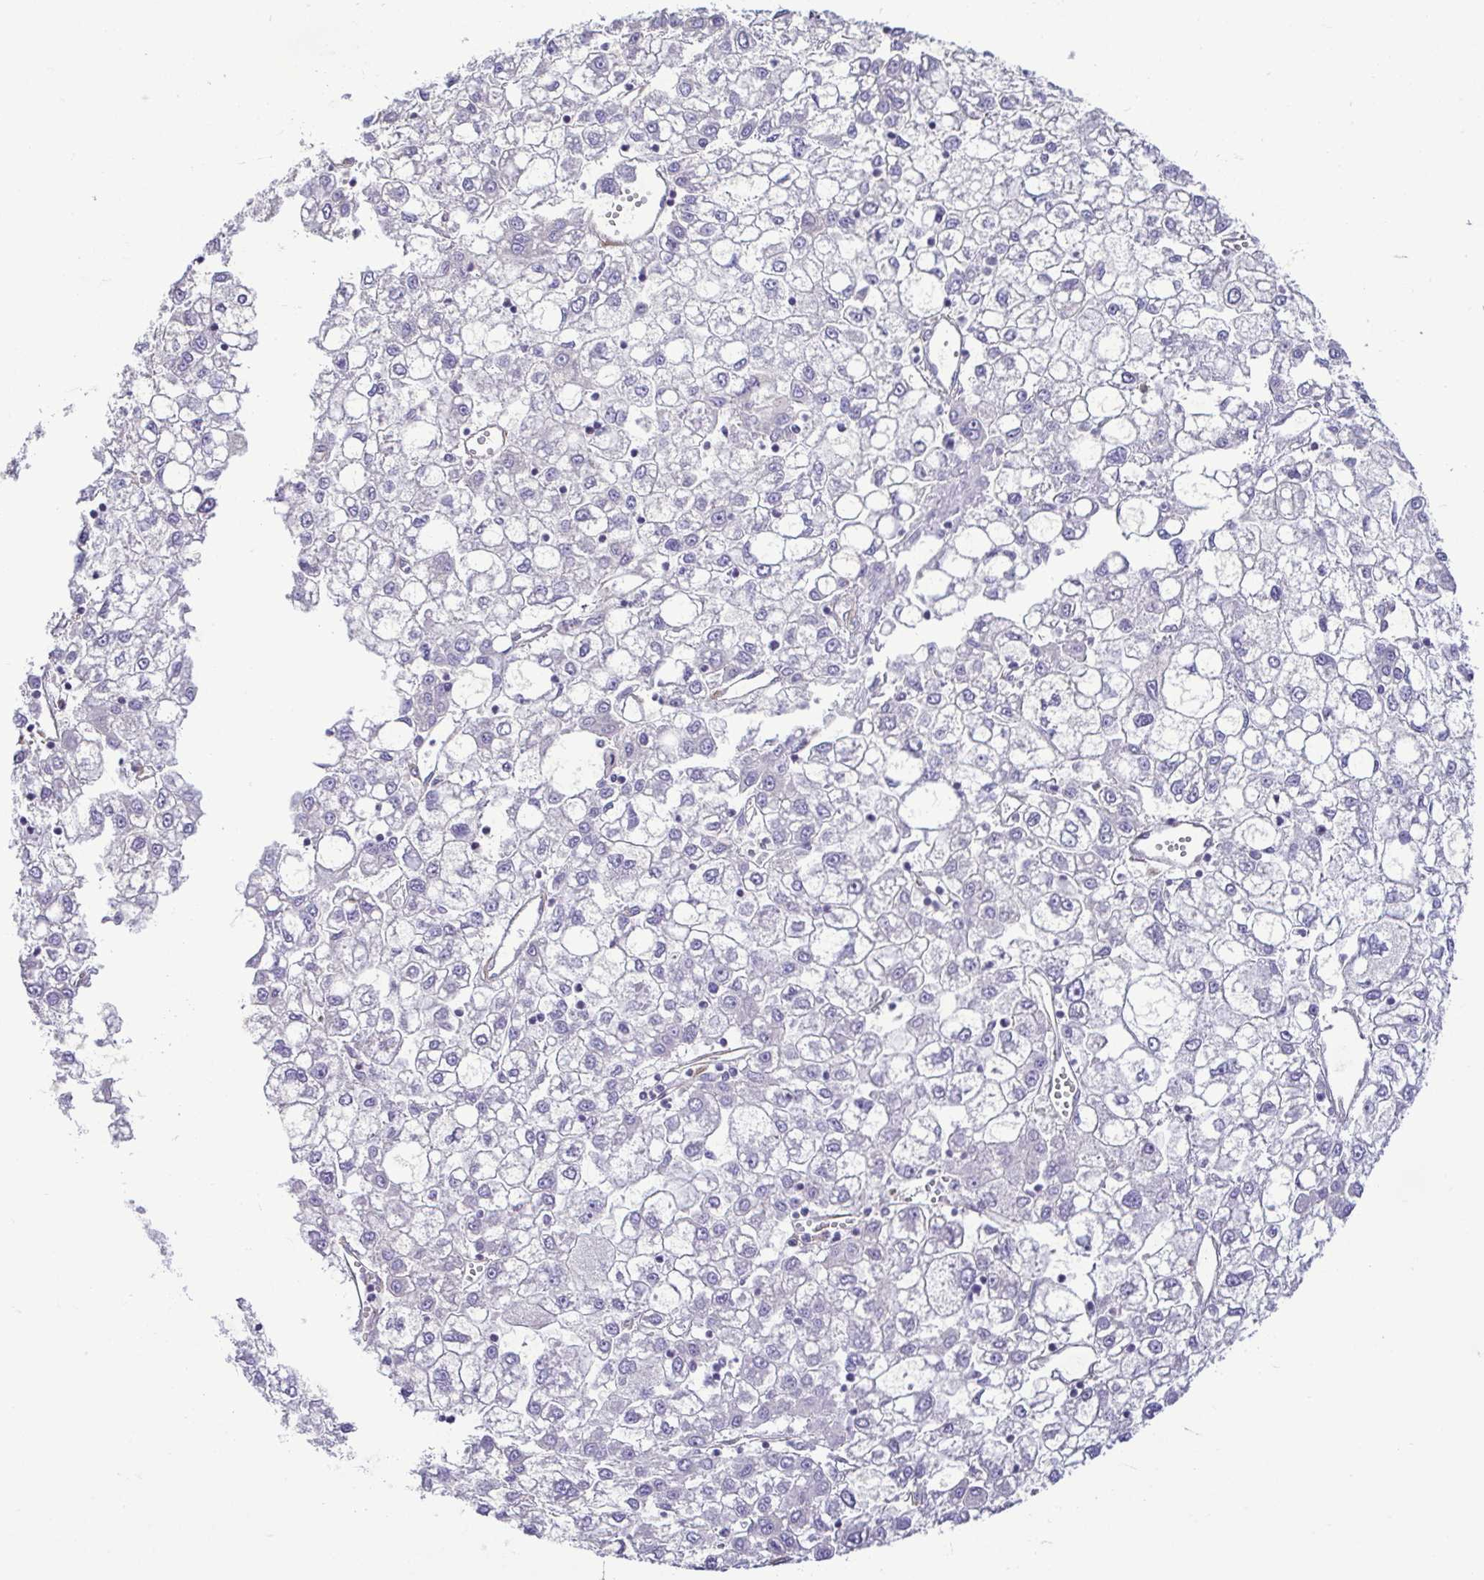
{"staining": {"intensity": "negative", "quantity": "none", "location": "none"}, "tissue": "liver cancer", "cell_type": "Tumor cells", "image_type": "cancer", "snomed": [{"axis": "morphology", "description": "Carcinoma, Hepatocellular, NOS"}, {"axis": "topography", "description": "Liver"}], "caption": "Tumor cells are negative for protein expression in human liver cancer (hepatocellular carcinoma).", "gene": "MYL10", "patient": {"sex": "male", "age": 40}}